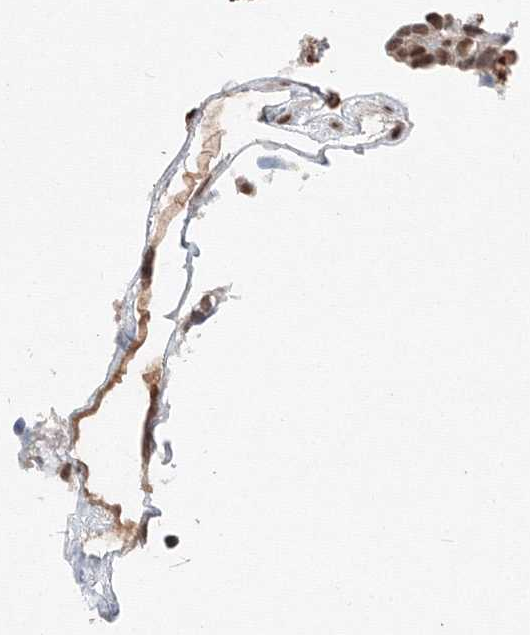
{"staining": {"intensity": "moderate", "quantity": ">75%", "location": "nuclear"}, "tissue": "ovarian cancer", "cell_type": "Tumor cells", "image_type": "cancer", "snomed": [{"axis": "morphology", "description": "Cystadenocarcinoma, serous, NOS"}, {"axis": "topography", "description": "Ovary"}], "caption": "High-magnification brightfield microscopy of ovarian cancer stained with DAB (brown) and counterstained with hematoxylin (blue). tumor cells exhibit moderate nuclear staining is present in approximately>75% of cells.", "gene": "IWS1", "patient": {"sex": "female", "age": 79}}